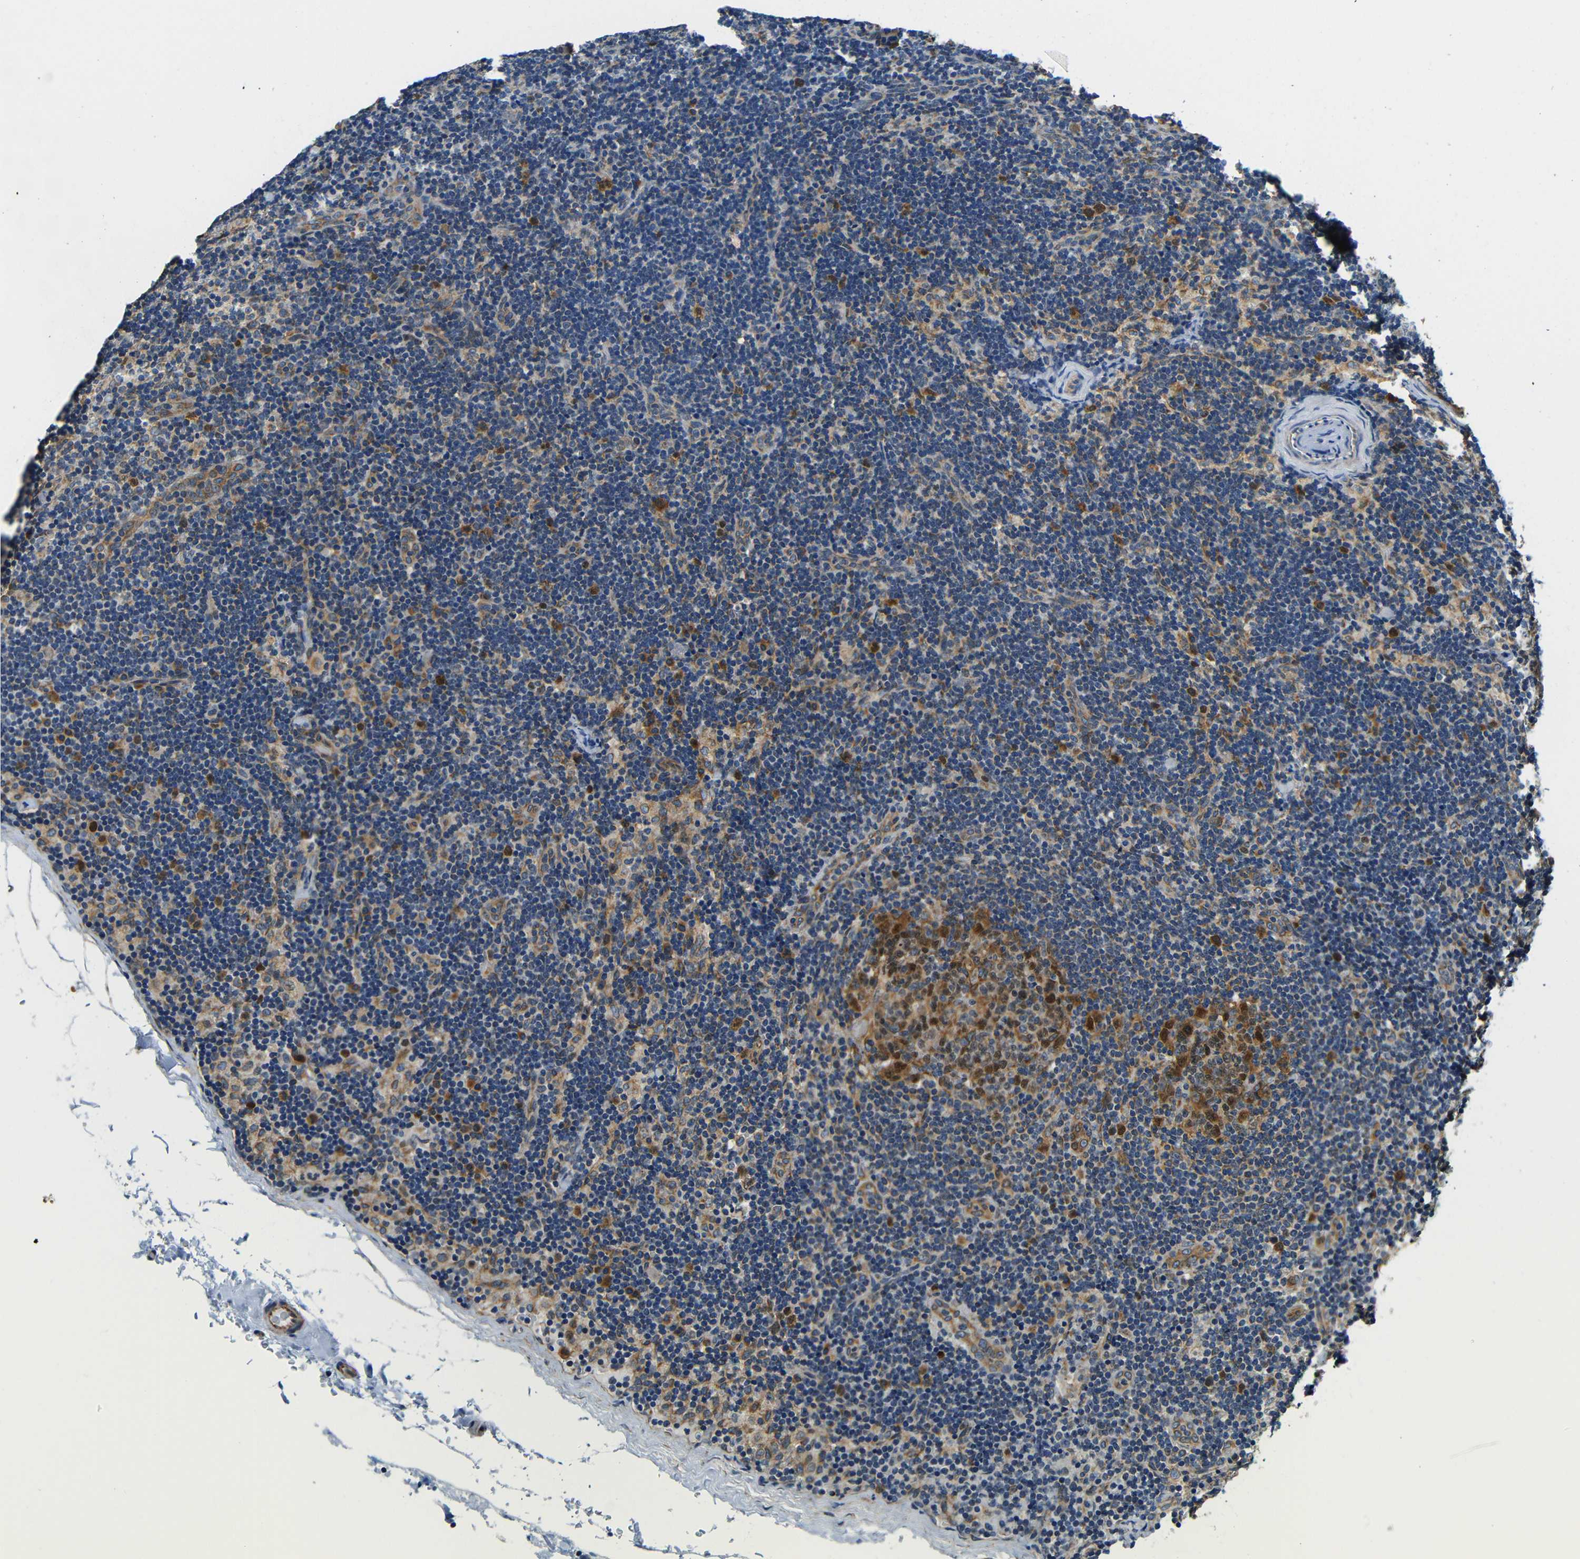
{"staining": {"intensity": "moderate", "quantity": ">75%", "location": "cytoplasmic/membranous,nuclear"}, "tissue": "lymph node", "cell_type": "Germinal center cells", "image_type": "normal", "snomed": [{"axis": "morphology", "description": "Normal tissue, NOS"}, {"axis": "topography", "description": "Lymph node"}], "caption": "Brown immunohistochemical staining in benign lymph node exhibits moderate cytoplasmic/membranous,nuclear expression in about >75% of germinal center cells.", "gene": "VAPB", "patient": {"sex": "female", "age": 14}}